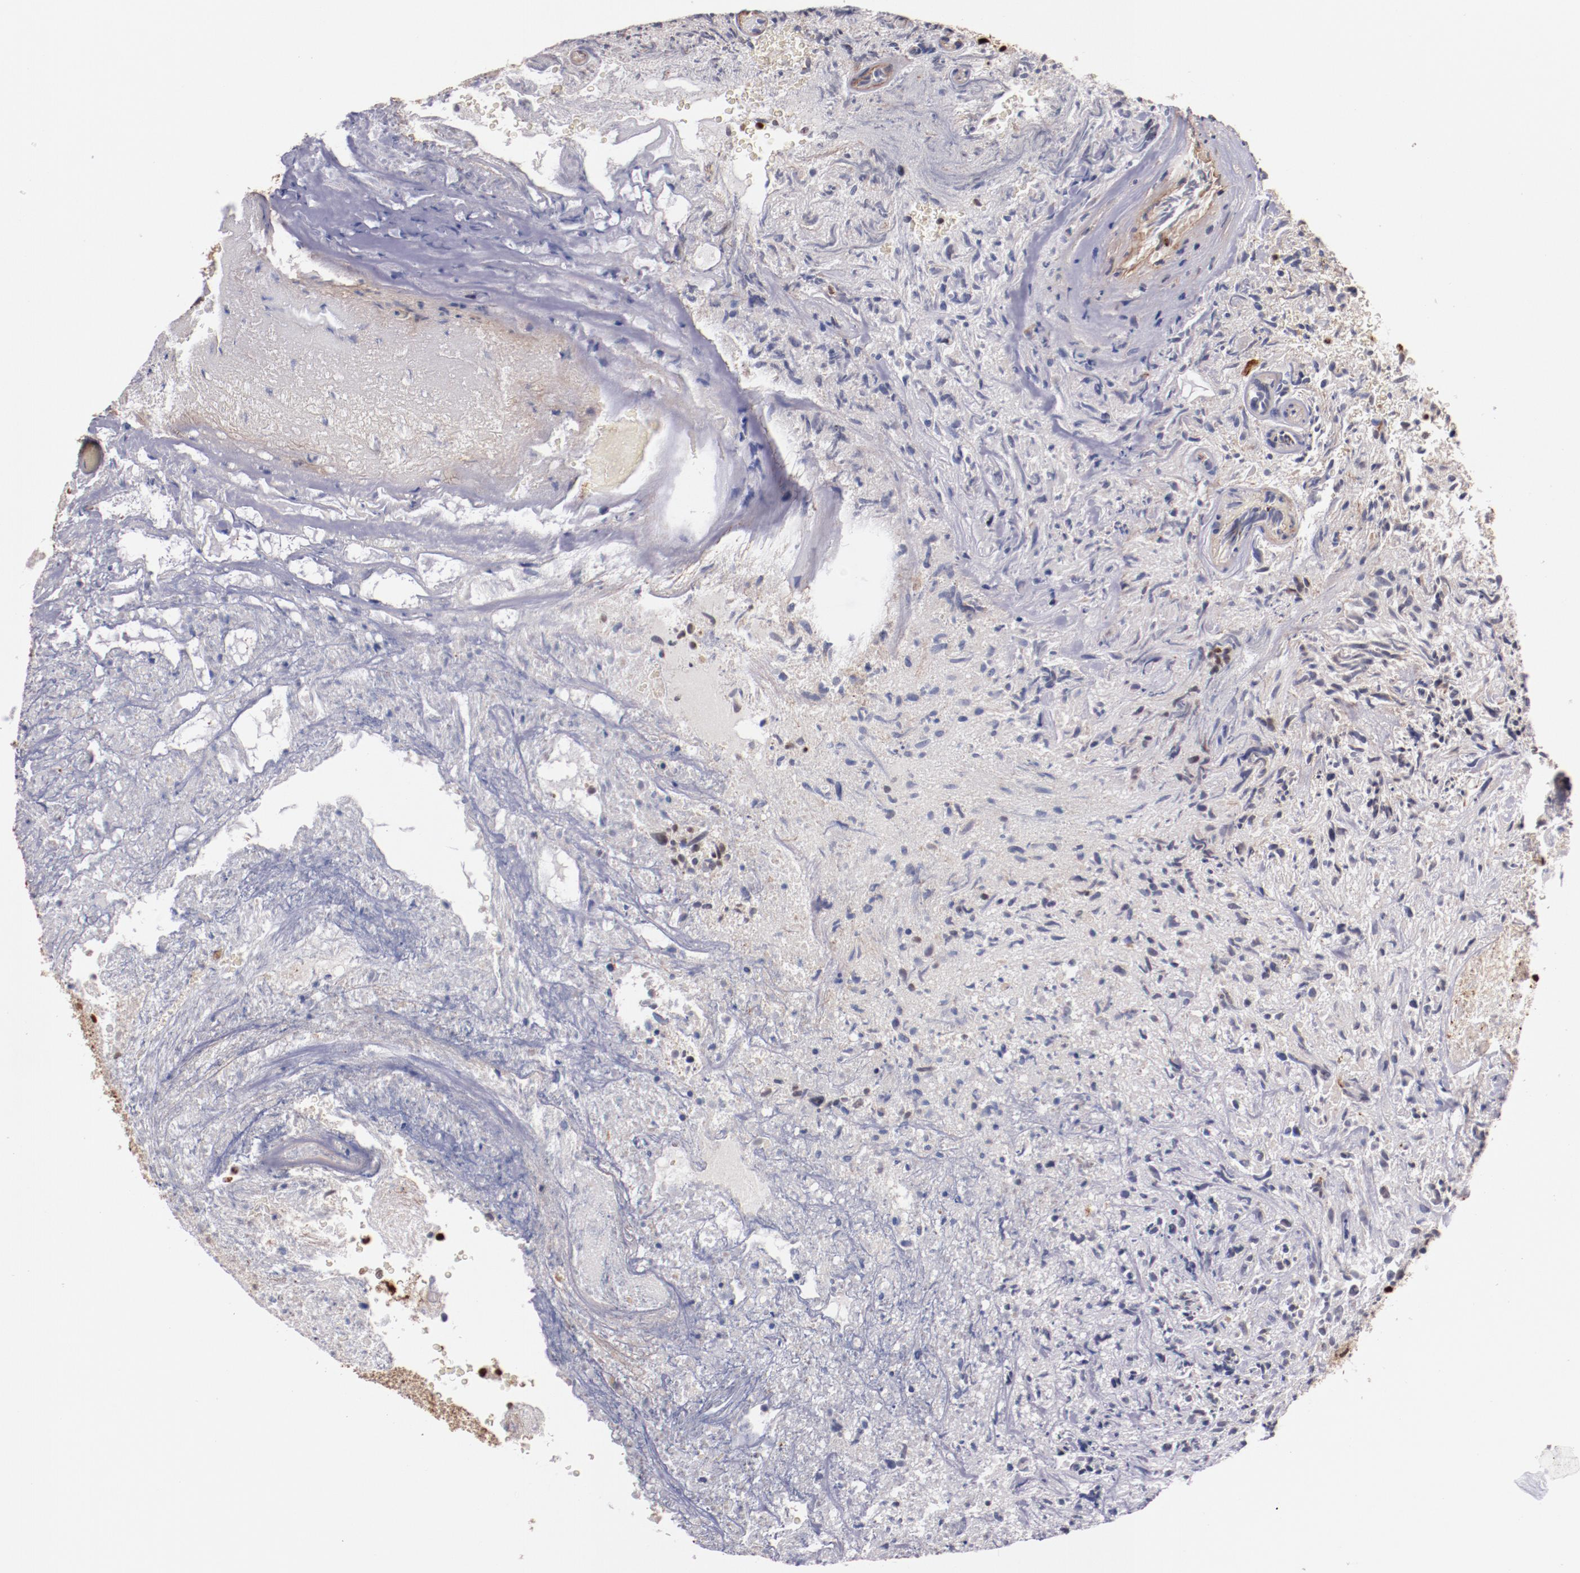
{"staining": {"intensity": "weak", "quantity": "<25%", "location": "nuclear"}, "tissue": "glioma", "cell_type": "Tumor cells", "image_type": "cancer", "snomed": [{"axis": "morphology", "description": "Normal tissue, NOS"}, {"axis": "morphology", "description": "Glioma, malignant, High grade"}, {"axis": "topography", "description": "Cerebral cortex"}], "caption": "The immunohistochemistry (IHC) image has no significant positivity in tumor cells of malignant high-grade glioma tissue. (Brightfield microscopy of DAB (3,3'-diaminobenzidine) immunohistochemistry at high magnification).", "gene": "STAG2", "patient": {"sex": "male", "age": 75}}